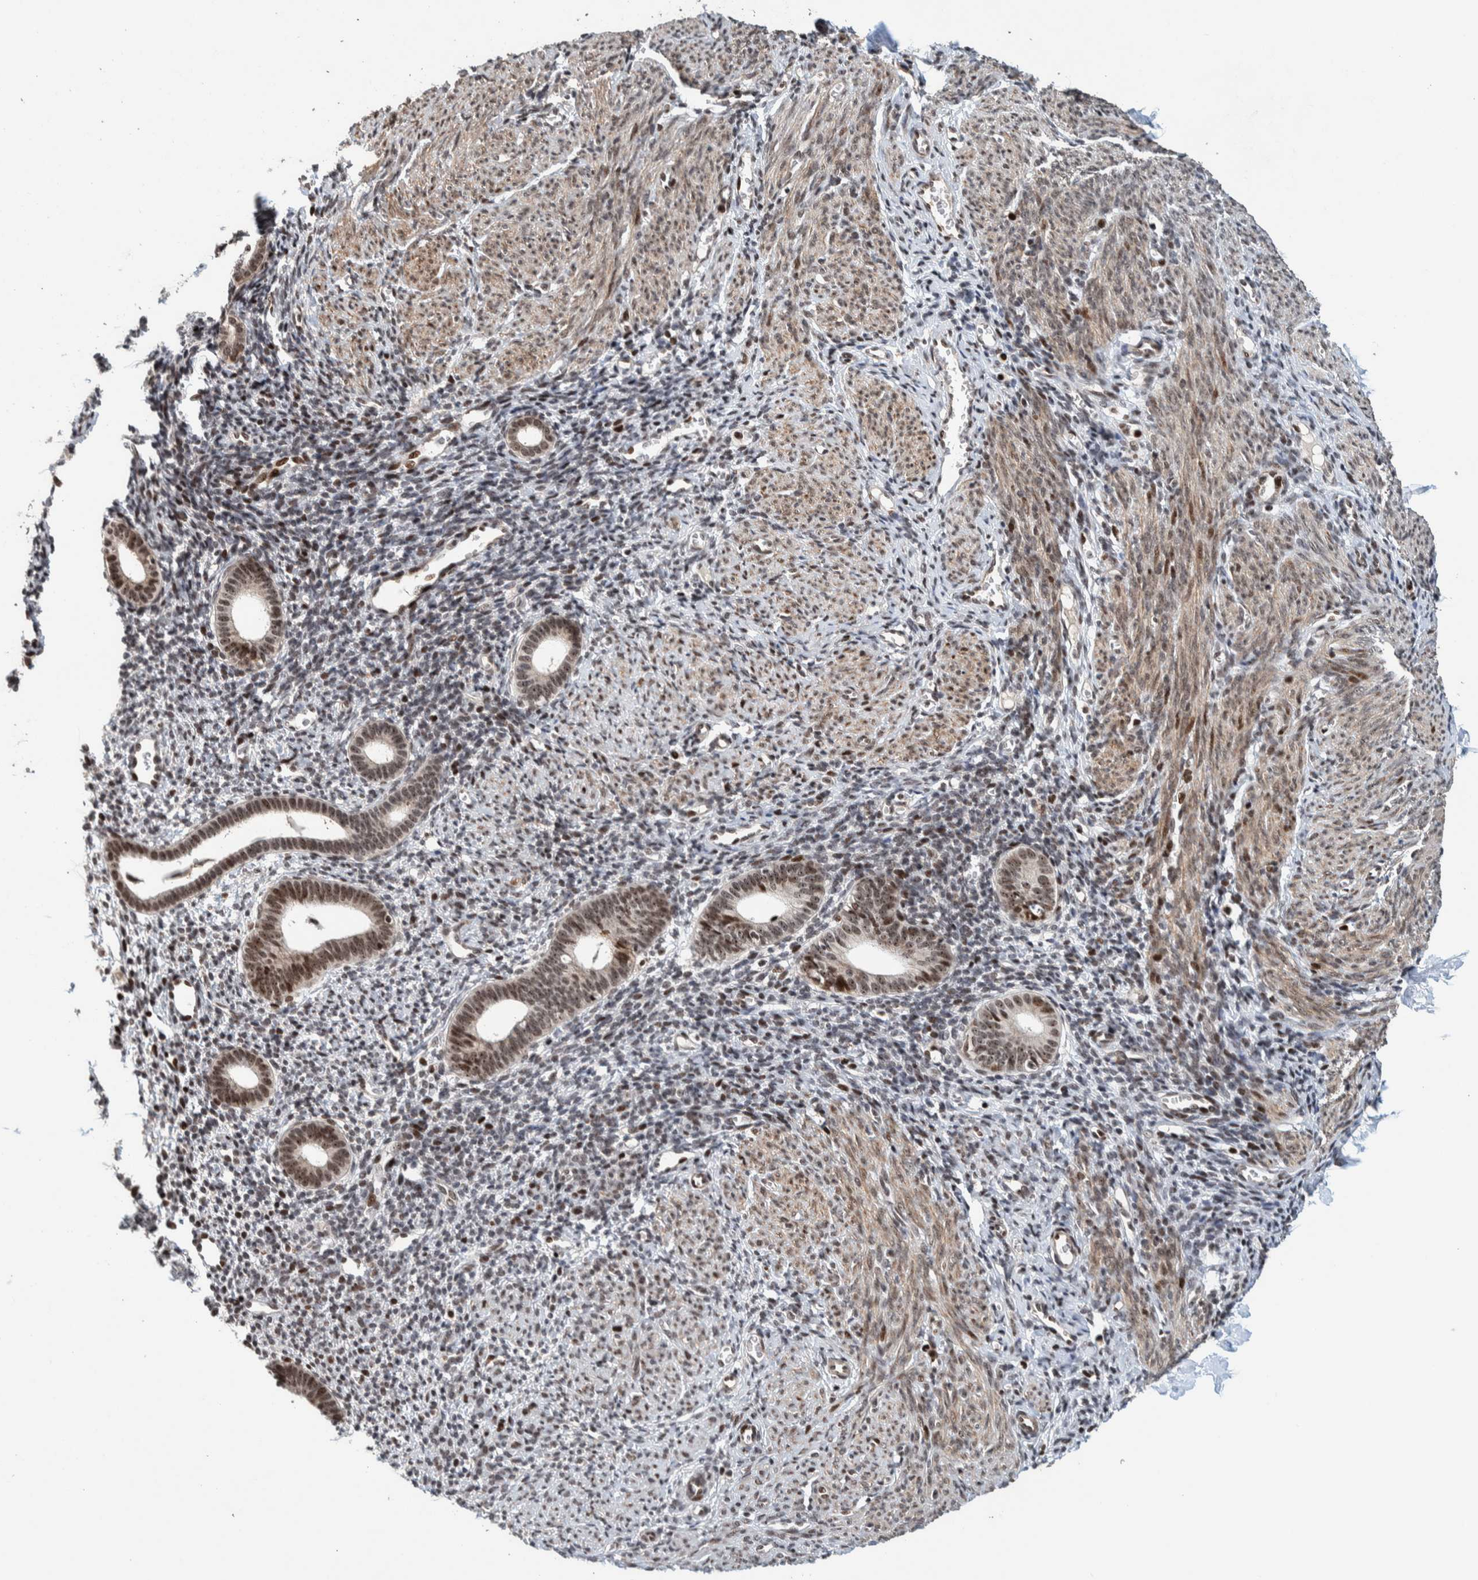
{"staining": {"intensity": "weak", "quantity": "25%-75%", "location": "nuclear"}, "tissue": "endometrium", "cell_type": "Cells in endometrial stroma", "image_type": "normal", "snomed": [{"axis": "morphology", "description": "Normal tissue, NOS"}, {"axis": "morphology", "description": "Adenocarcinoma, NOS"}, {"axis": "topography", "description": "Endometrium"}], "caption": "Human endometrium stained for a protein (brown) shows weak nuclear positive expression in about 25%-75% of cells in endometrial stroma.", "gene": "CHD4", "patient": {"sex": "female", "age": 57}}